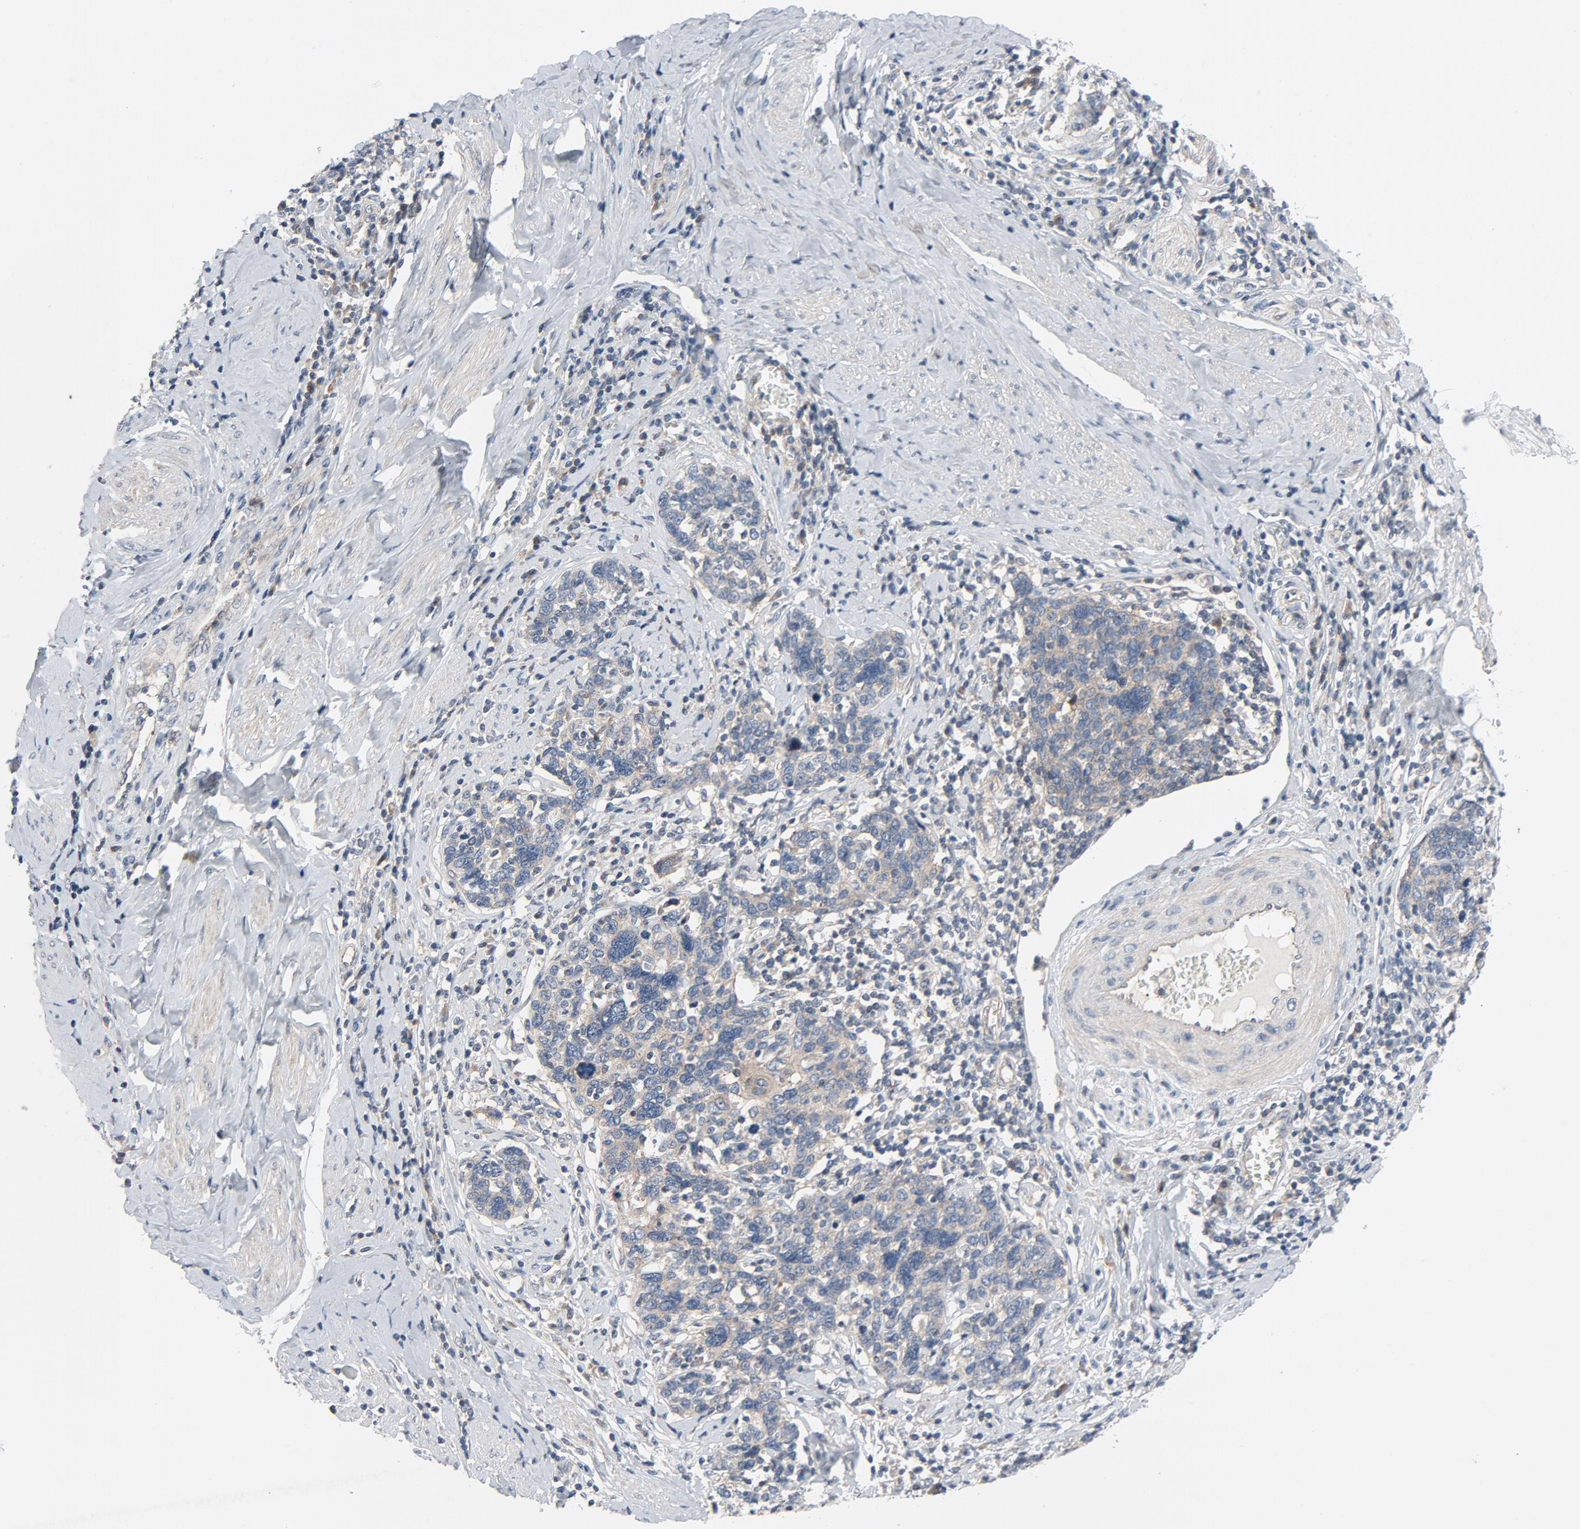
{"staining": {"intensity": "weak", "quantity": ">75%", "location": "cytoplasmic/membranous"}, "tissue": "cervical cancer", "cell_type": "Tumor cells", "image_type": "cancer", "snomed": [{"axis": "morphology", "description": "Squamous cell carcinoma, NOS"}, {"axis": "topography", "description": "Cervix"}], "caption": "About >75% of tumor cells in cervical squamous cell carcinoma show weak cytoplasmic/membranous protein staining as visualized by brown immunohistochemical staining.", "gene": "TSG101", "patient": {"sex": "female", "age": 41}}